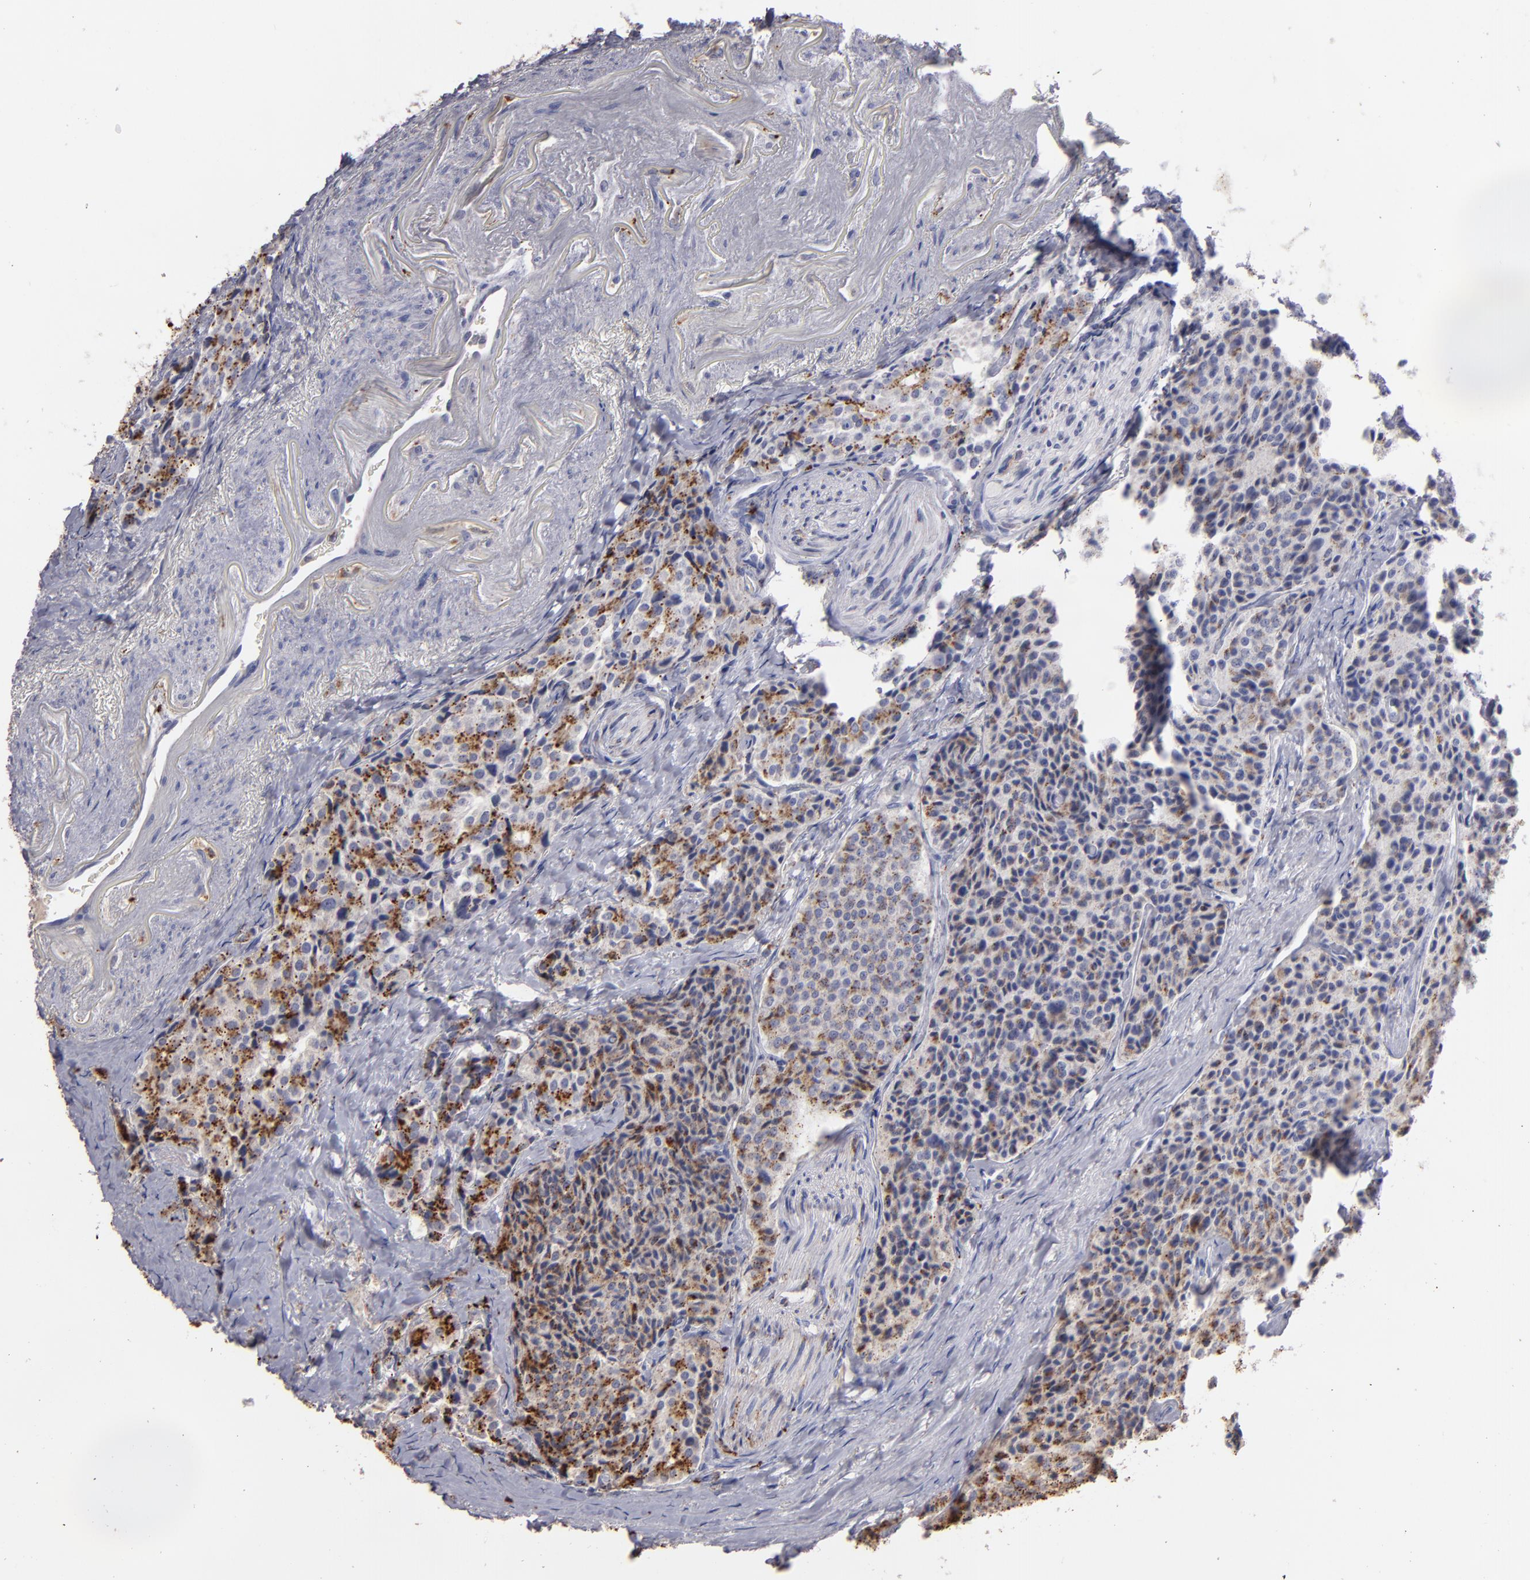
{"staining": {"intensity": "moderate", "quantity": ">75%", "location": "cytoplasmic/membranous"}, "tissue": "carcinoid", "cell_type": "Tumor cells", "image_type": "cancer", "snomed": [{"axis": "morphology", "description": "Carcinoid, malignant, NOS"}, {"axis": "topography", "description": "Colon"}], "caption": "Malignant carcinoid tissue displays moderate cytoplasmic/membranous staining in about >75% of tumor cells Immunohistochemistry (ihc) stains the protein in brown and the nuclei are stained blue.", "gene": "TRAF1", "patient": {"sex": "female", "age": 61}}